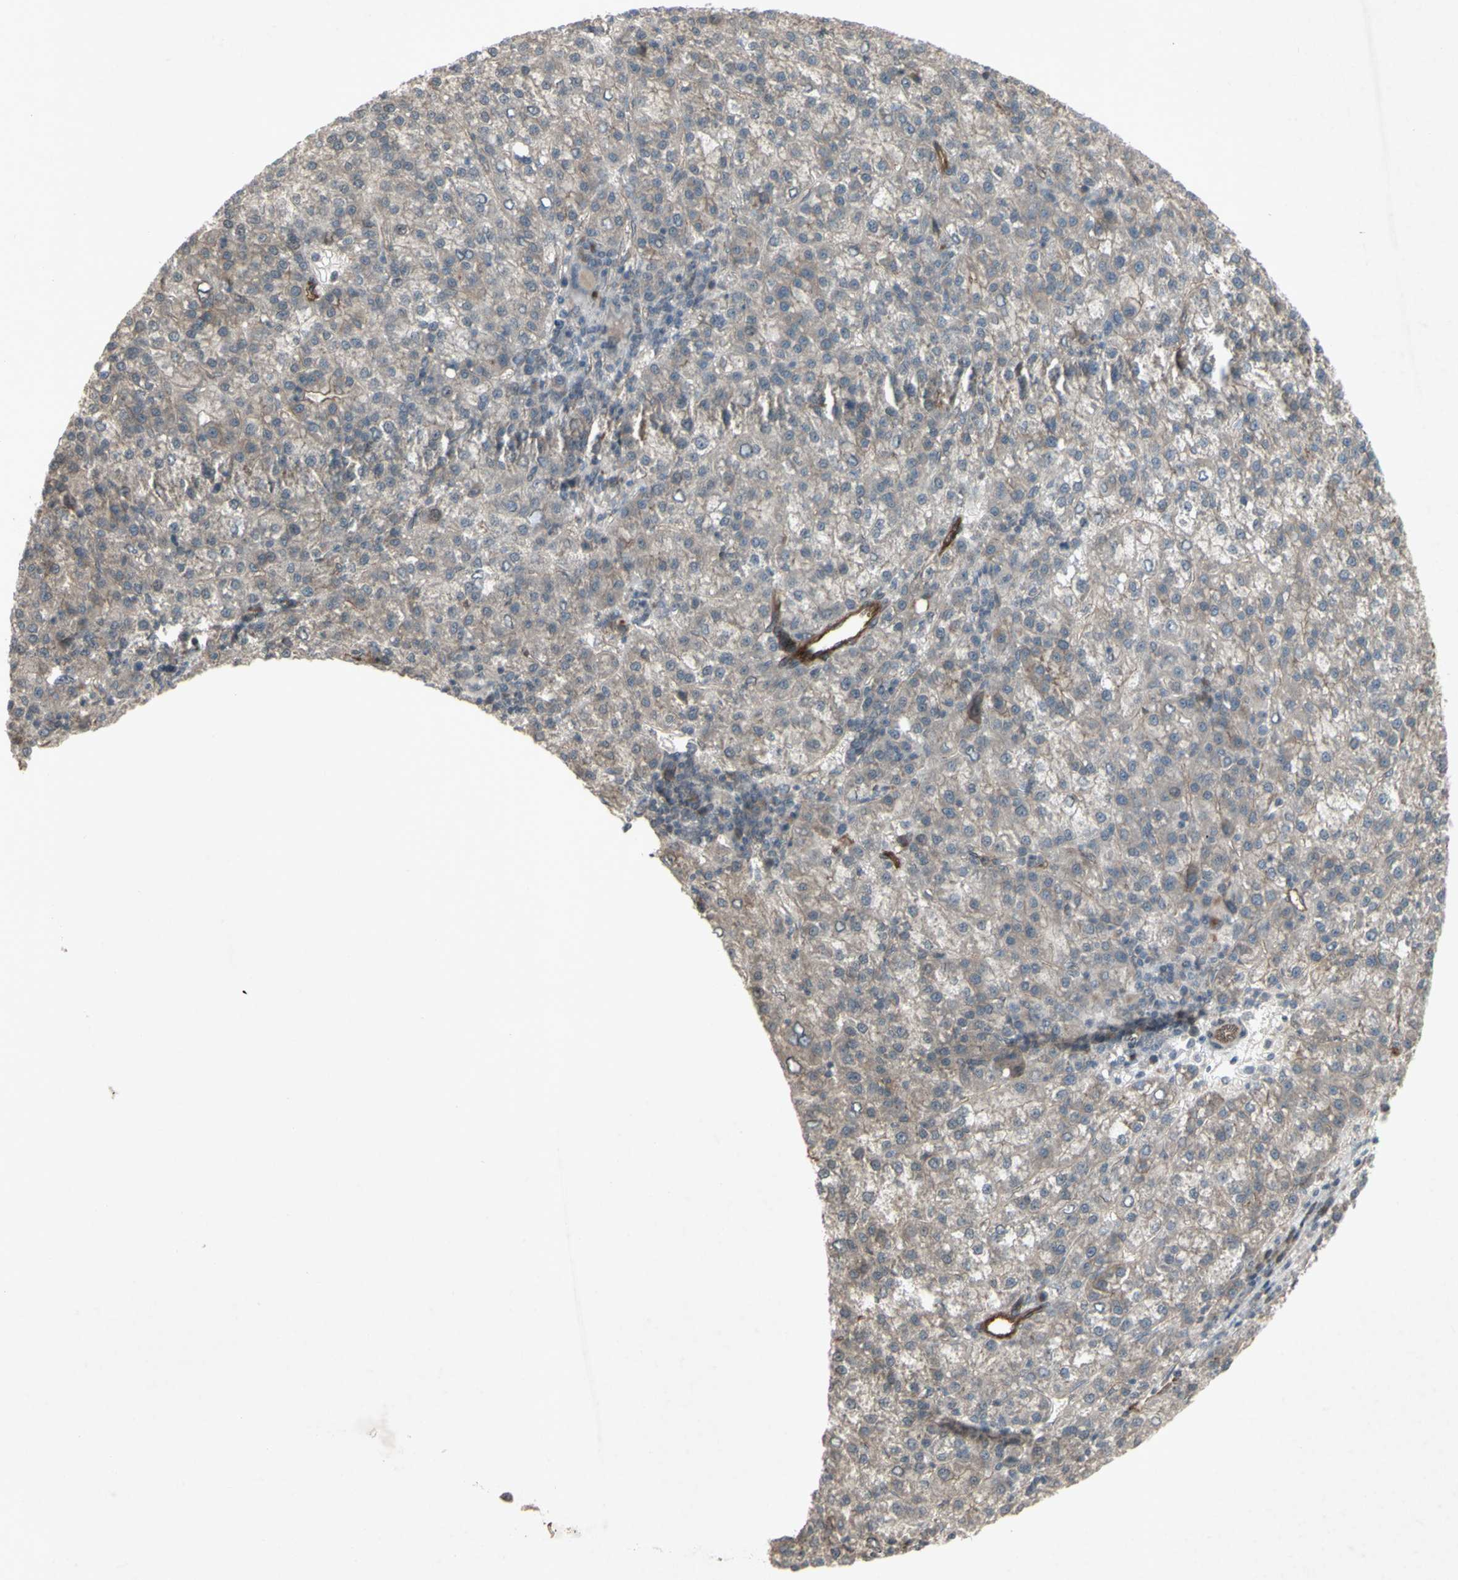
{"staining": {"intensity": "moderate", "quantity": "<25%", "location": "cytoplasmic/membranous"}, "tissue": "liver cancer", "cell_type": "Tumor cells", "image_type": "cancer", "snomed": [{"axis": "morphology", "description": "Carcinoma, Hepatocellular, NOS"}, {"axis": "topography", "description": "Liver"}], "caption": "A brown stain shows moderate cytoplasmic/membranous staining of a protein in hepatocellular carcinoma (liver) tumor cells. (brown staining indicates protein expression, while blue staining denotes nuclei).", "gene": "JAG1", "patient": {"sex": "female", "age": 58}}